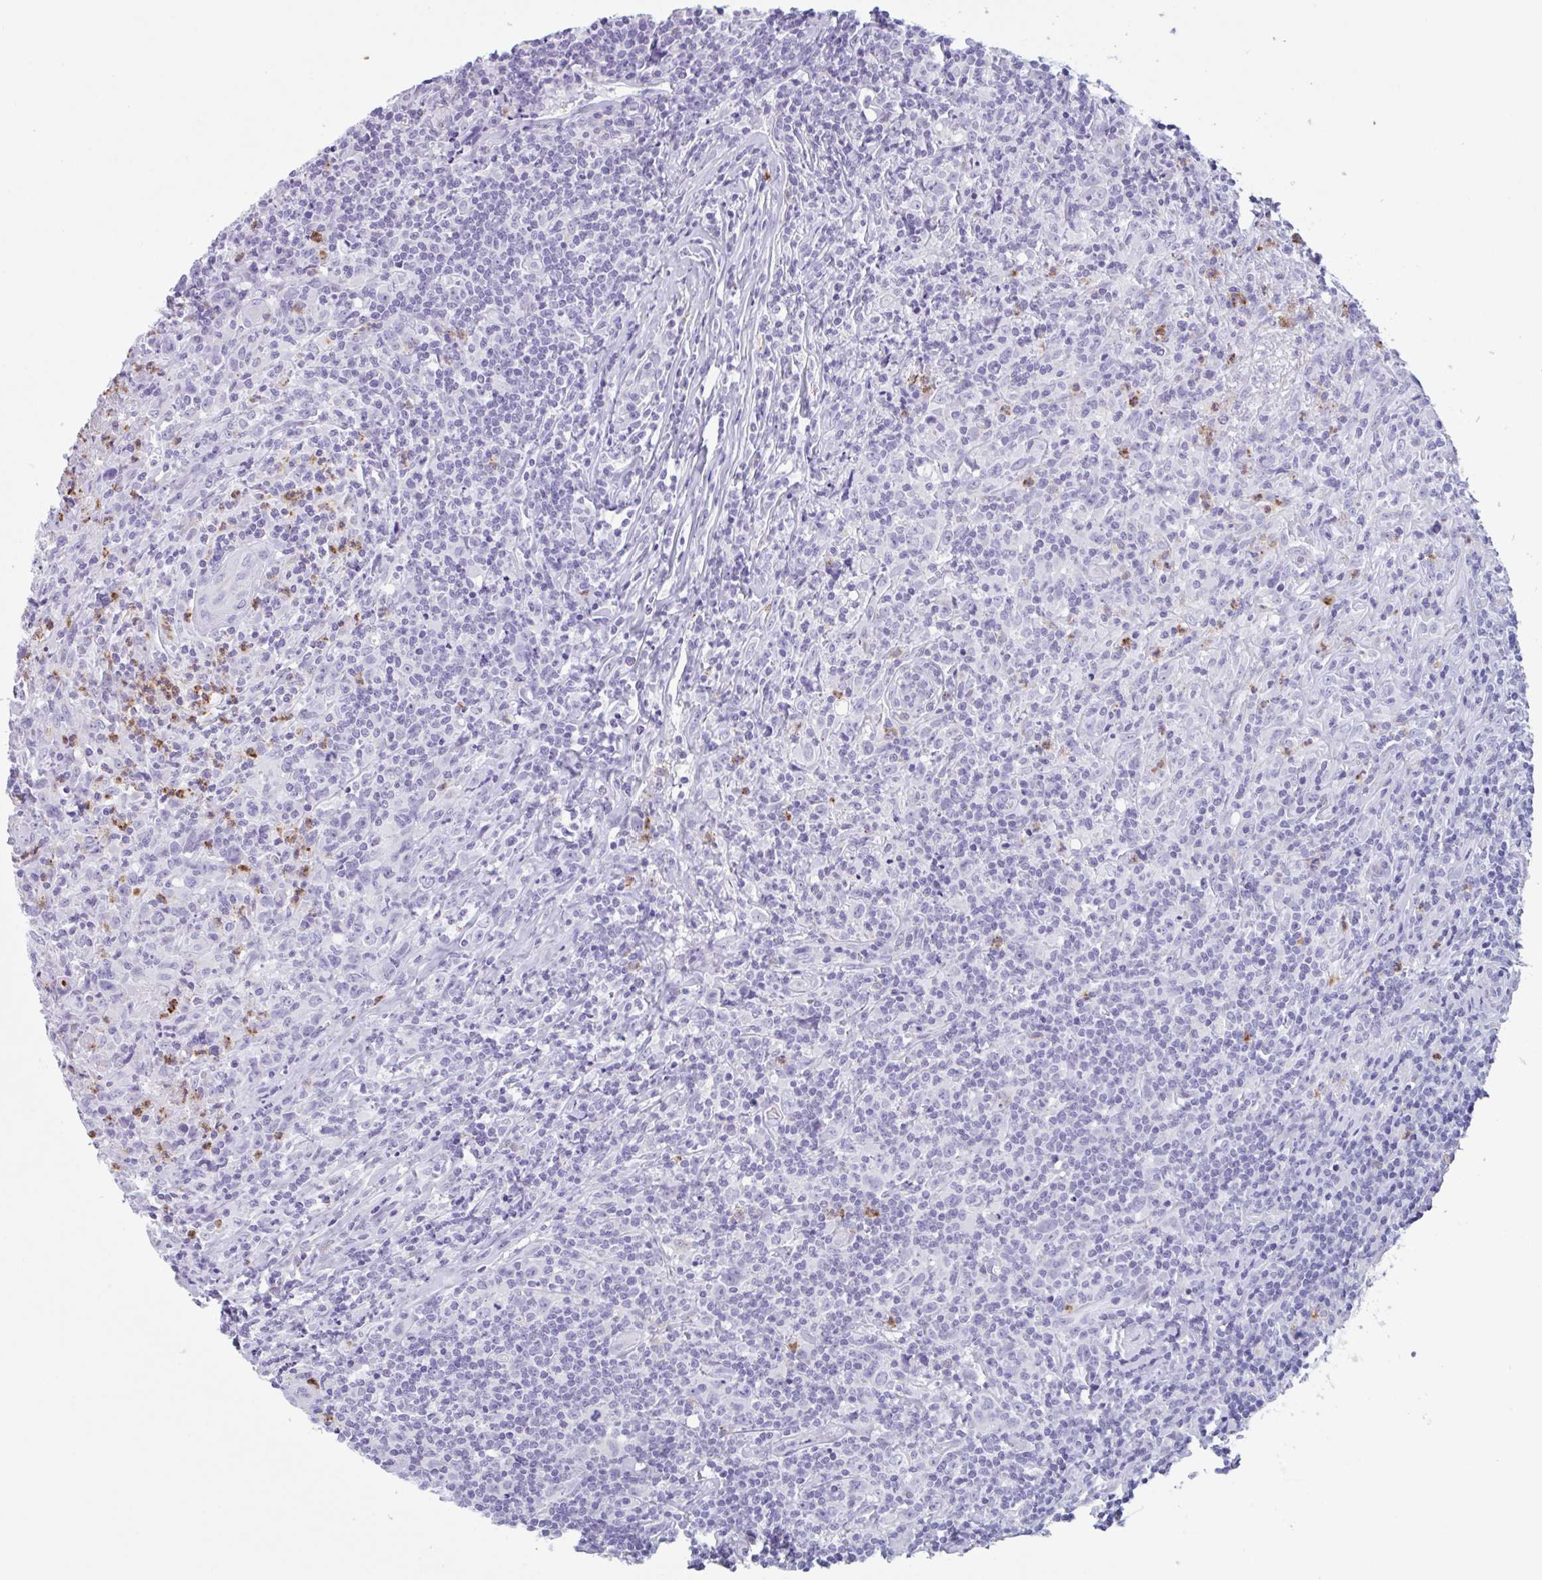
{"staining": {"intensity": "negative", "quantity": "none", "location": "none"}, "tissue": "lymphoma", "cell_type": "Tumor cells", "image_type": "cancer", "snomed": [{"axis": "morphology", "description": "Hodgkin's disease, NOS"}, {"axis": "topography", "description": "Lymph node"}], "caption": "Hodgkin's disease was stained to show a protein in brown. There is no significant positivity in tumor cells.", "gene": "DTWD2", "patient": {"sex": "female", "age": 18}}